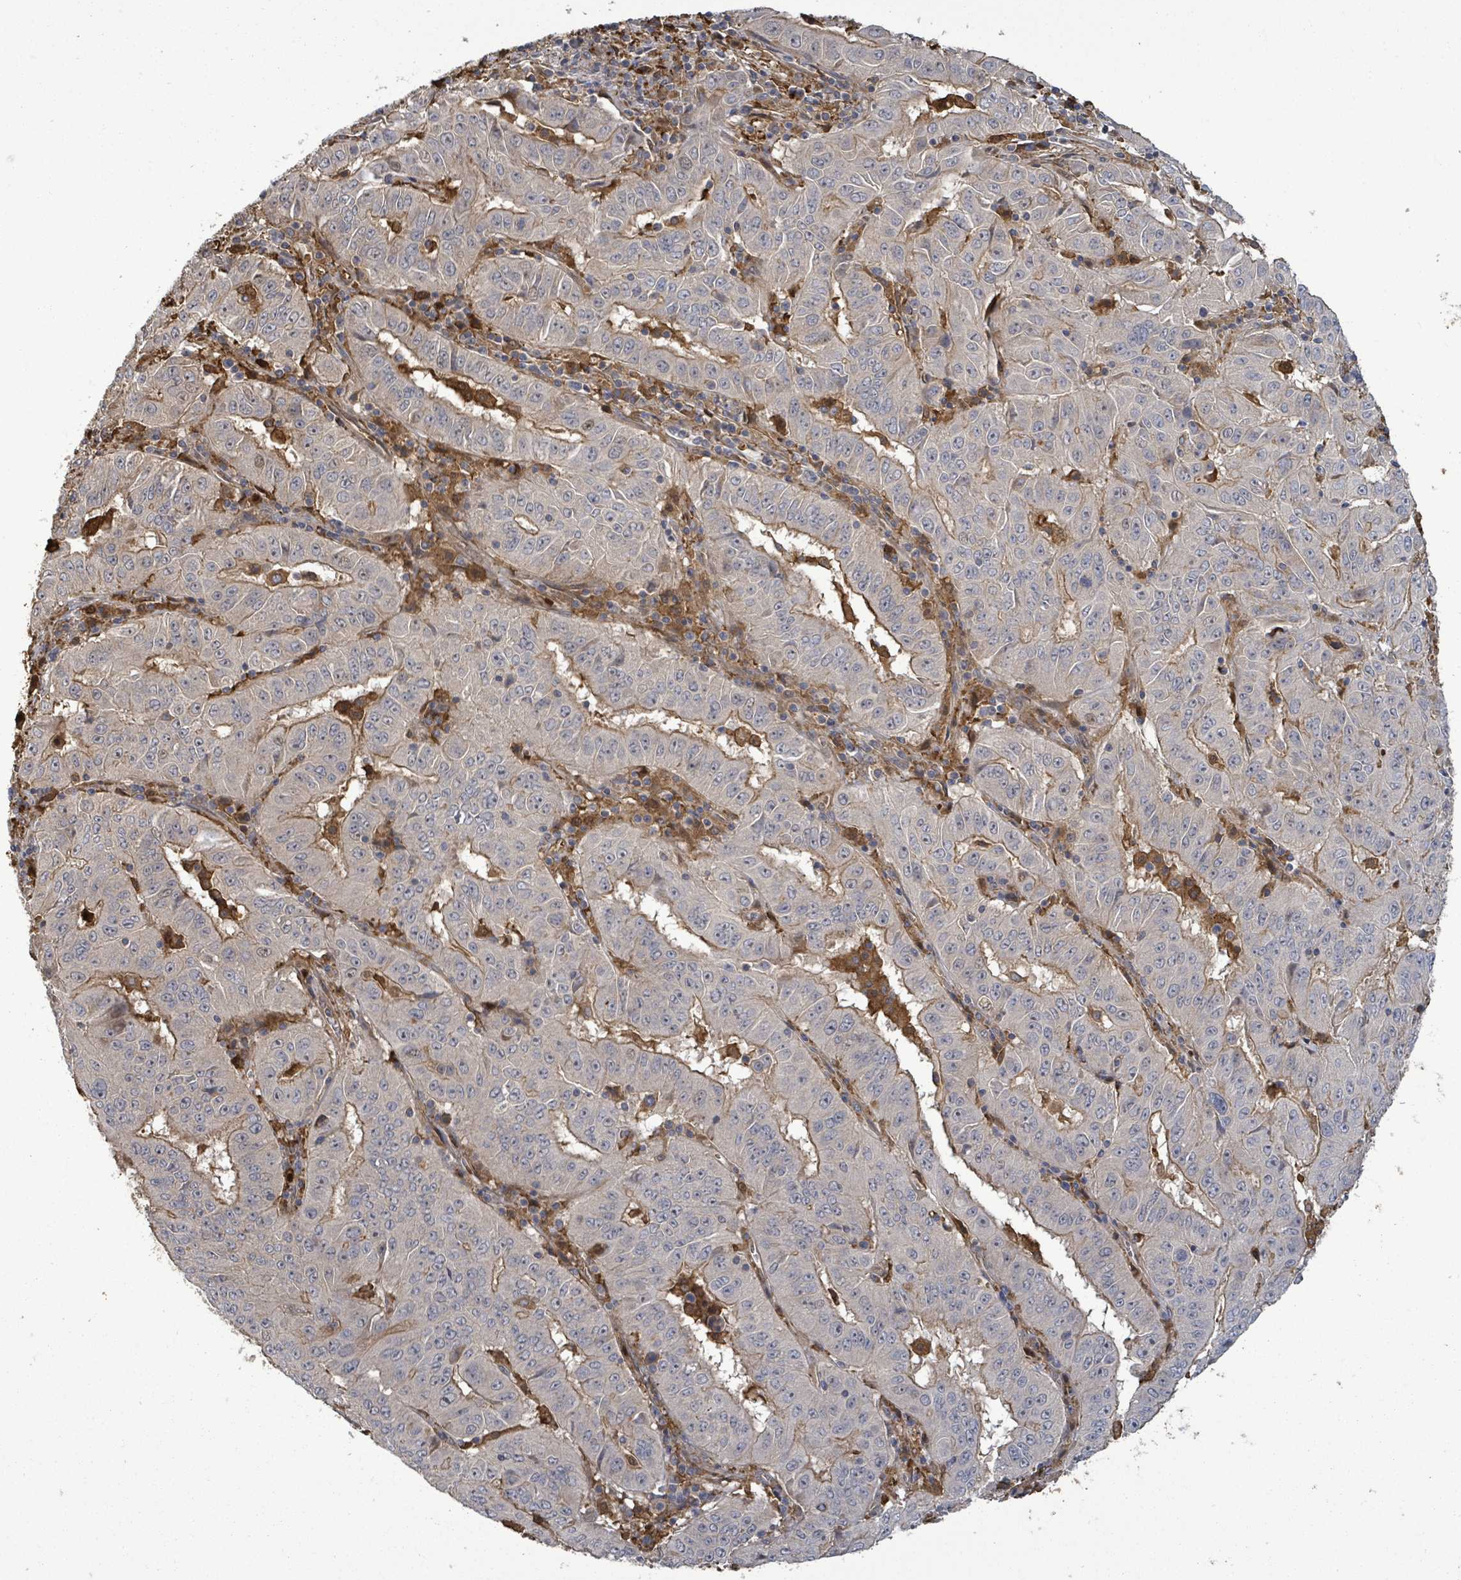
{"staining": {"intensity": "moderate", "quantity": "<25%", "location": "cytoplasmic/membranous"}, "tissue": "pancreatic cancer", "cell_type": "Tumor cells", "image_type": "cancer", "snomed": [{"axis": "morphology", "description": "Adenocarcinoma, NOS"}, {"axis": "topography", "description": "Pancreas"}], "caption": "Pancreatic cancer tissue demonstrates moderate cytoplasmic/membranous staining in about <25% of tumor cells, visualized by immunohistochemistry.", "gene": "MAP3K6", "patient": {"sex": "male", "age": 63}}